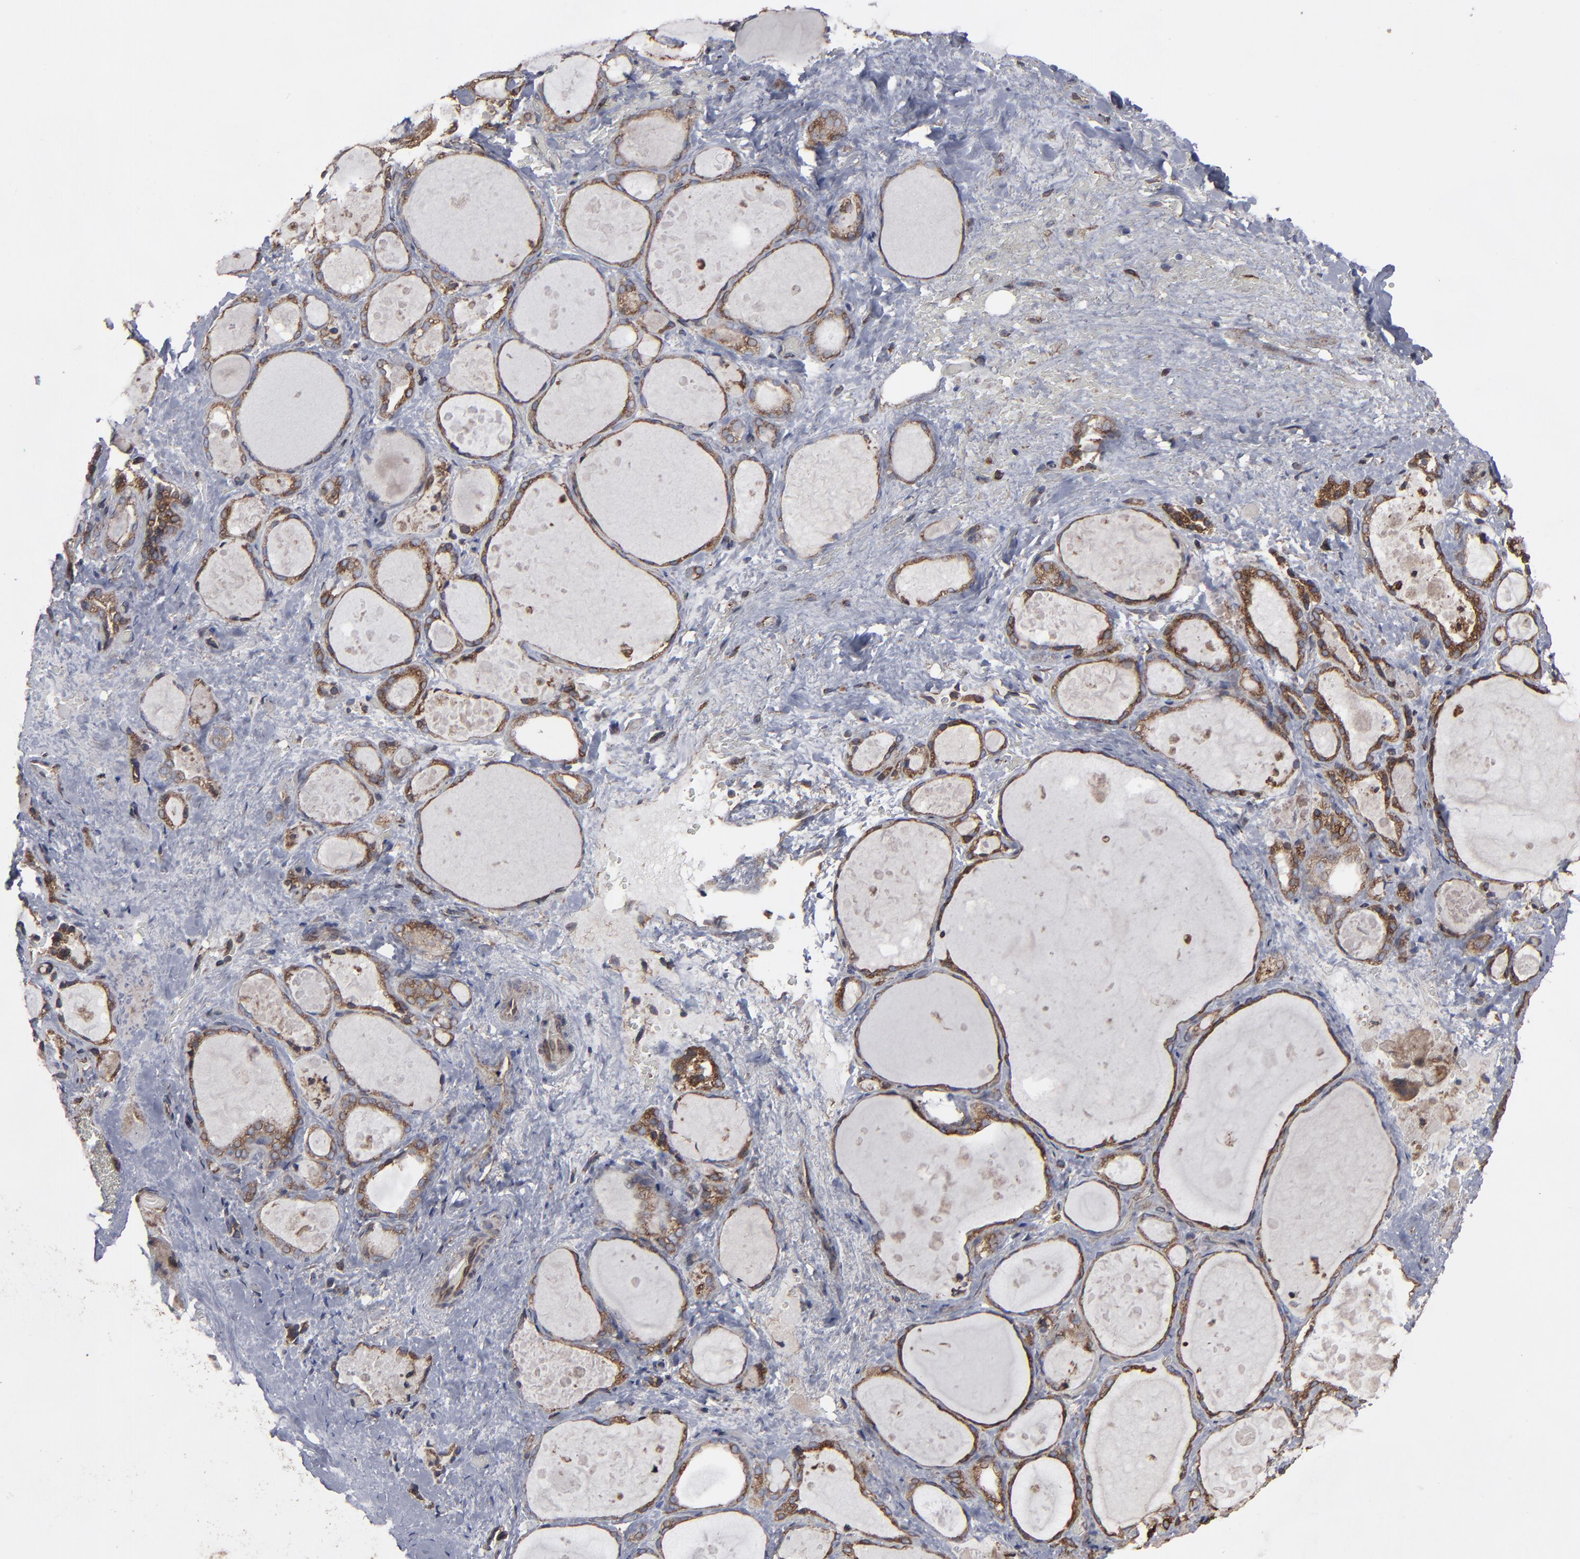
{"staining": {"intensity": "moderate", "quantity": ">75%", "location": "cytoplasmic/membranous"}, "tissue": "thyroid gland", "cell_type": "Glandular cells", "image_type": "normal", "snomed": [{"axis": "morphology", "description": "Normal tissue, NOS"}, {"axis": "topography", "description": "Thyroid gland"}], "caption": "IHC (DAB) staining of unremarkable human thyroid gland demonstrates moderate cytoplasmic/membranous protein expression in approximately >75% of glandular cells.", "gene": "CNIH1", "patient": {"sex": "female", "age": 75}}